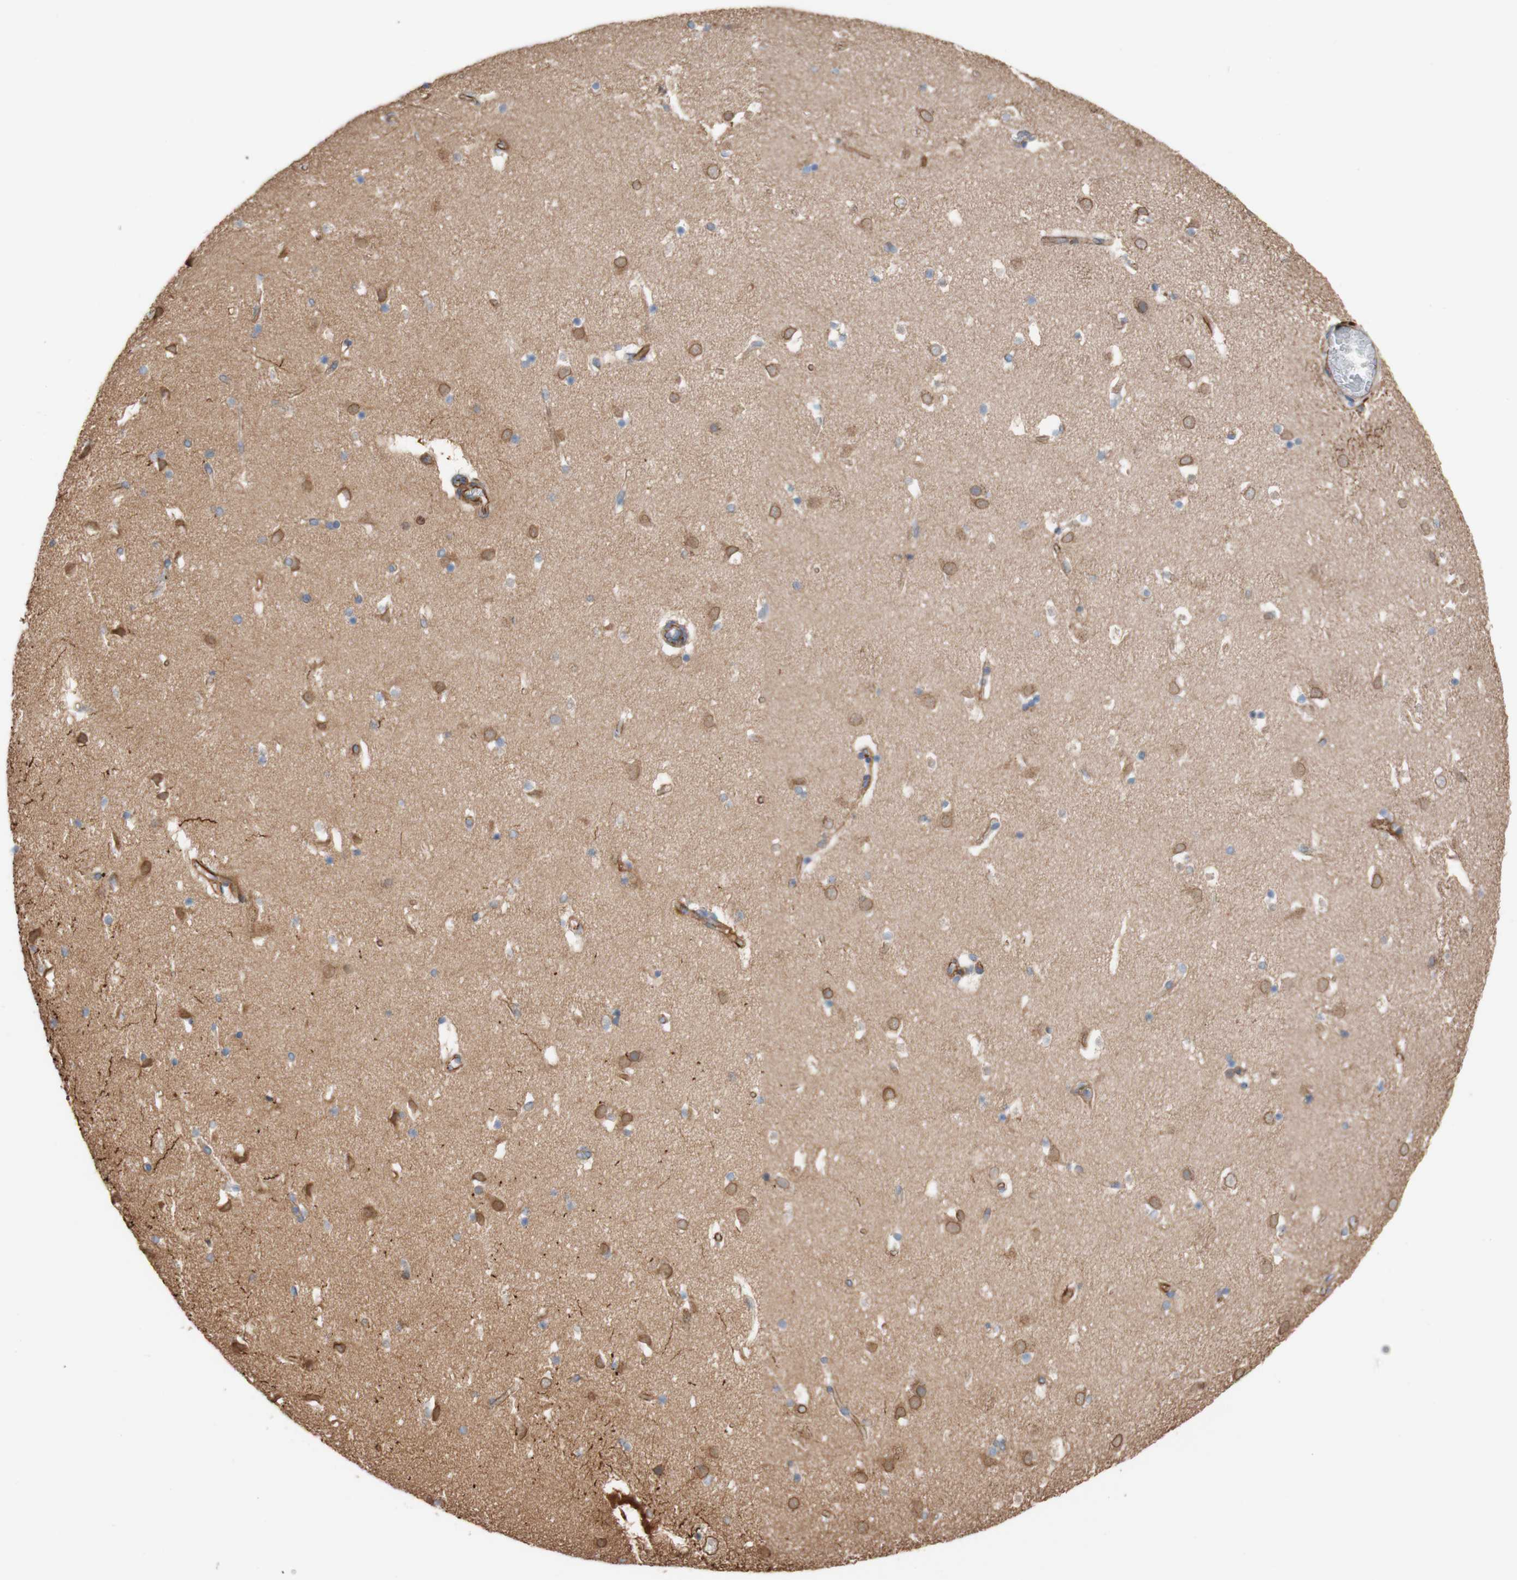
{"staining": {"intensity": "negative", "quantity": "none", "location": "none"}, "tissue": "caudate", "cell_type": "Glial cells", "image_type": "normal", "snomed": [{"axis": "morphology", "description": "Normal tissue, NOS"}, {"axis": "topography", "description": "Lateral ventricle wall"}], "caption": "The micrograph demonstrates no staining of glial cells in benign caudate. Nuclei are stained in blue.", "gene": "C1orf43", "patient": {"sex": "male", "age": 45}}